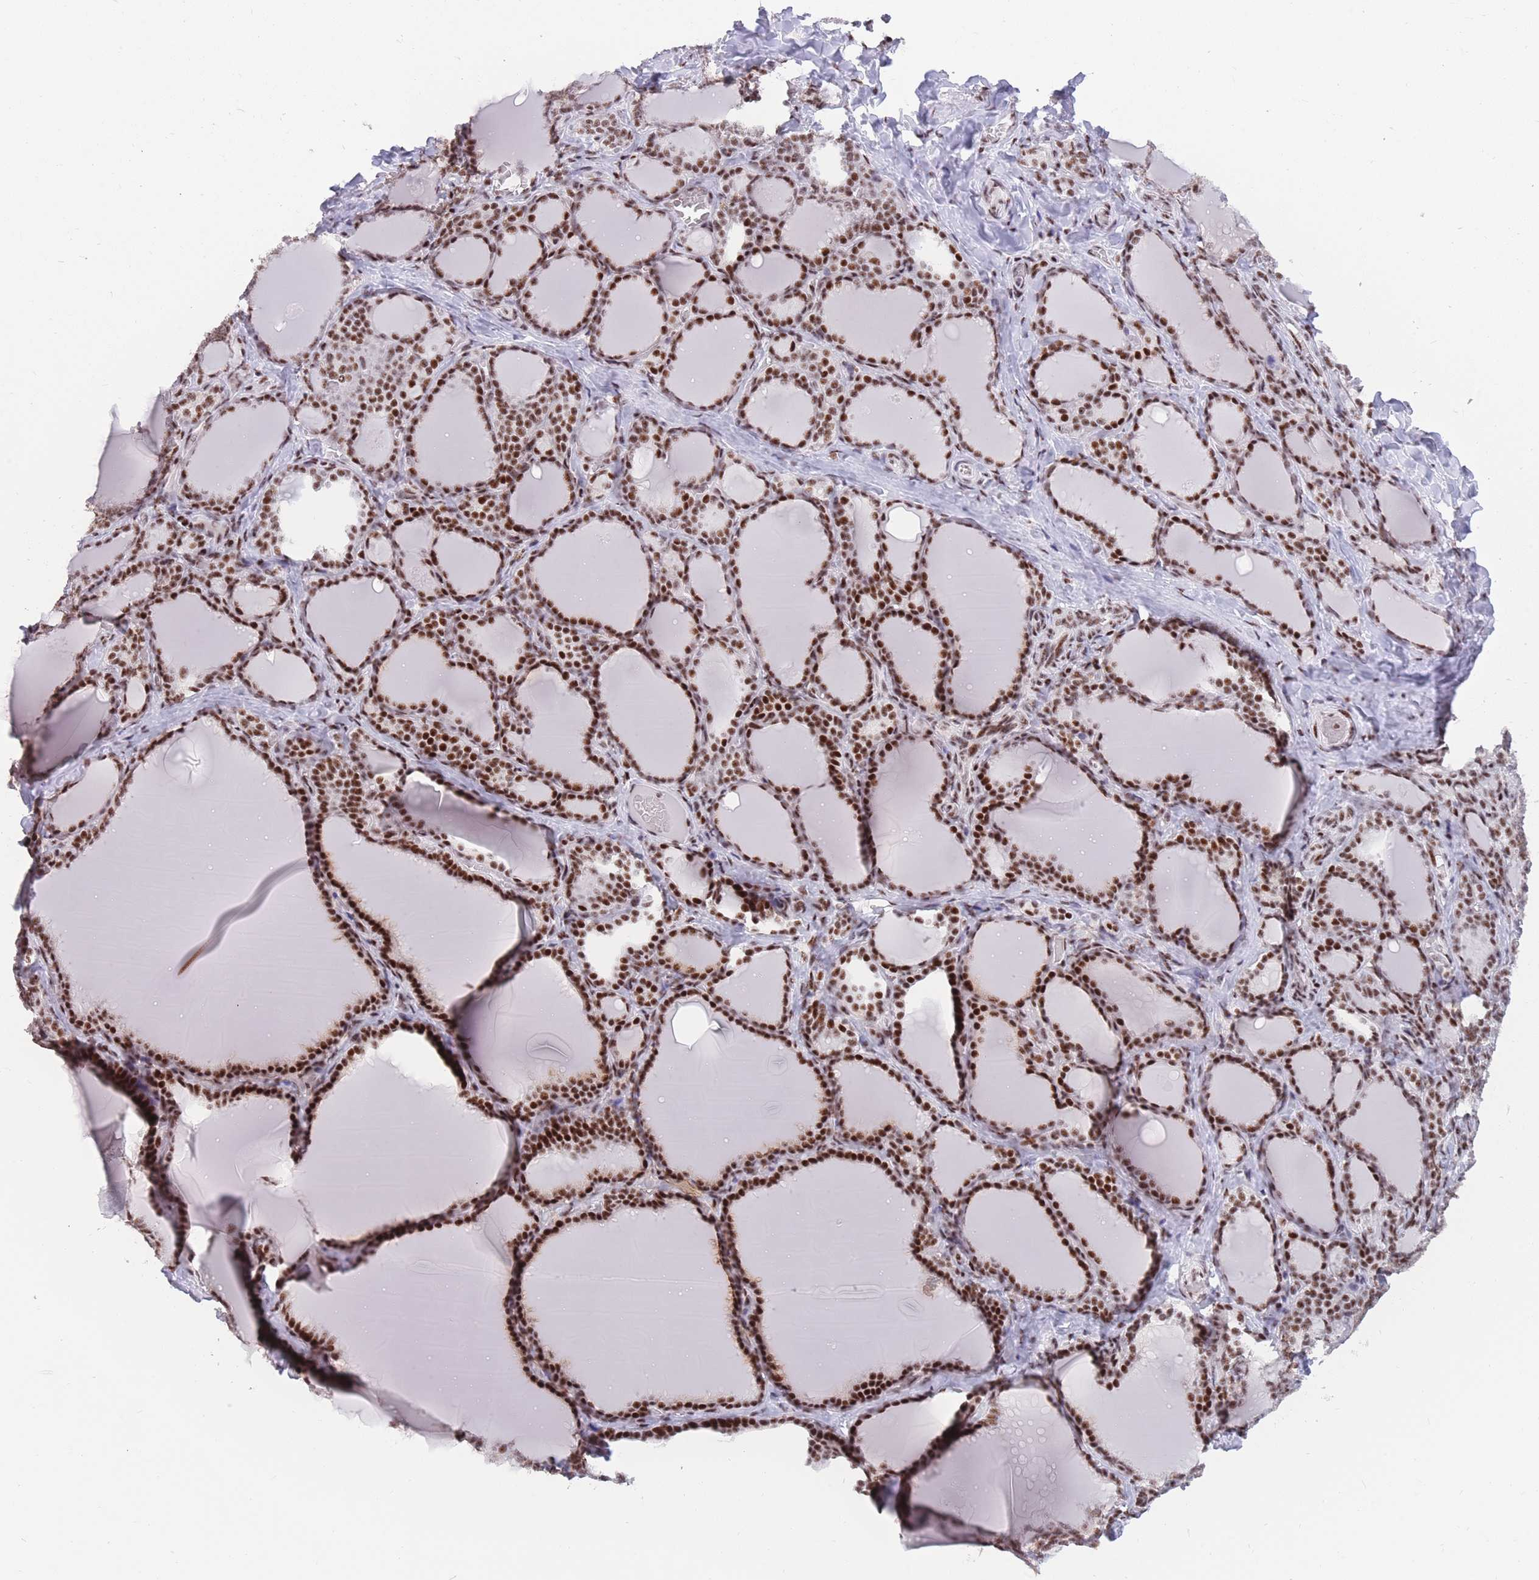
{"staining": {"intensity": "strong", "quantity": ">75%", "location": "nuclear"}, "tissue": "thyroid gland", "cell_type": "Glandular cells", "image_type": "normal", "snomed": [{"axis": "morphology", "description": "Normal tissue, NOS"}, {"axis": "topography", "description": "Thyroid gland"}], "caption": "Strong nuclear staining for a protein is present in approximately >75% of glandular cells of benign thyroid gland using IHC.", "gene": "TMEM35B", "patient": {"sex": "female", "age": 31}}